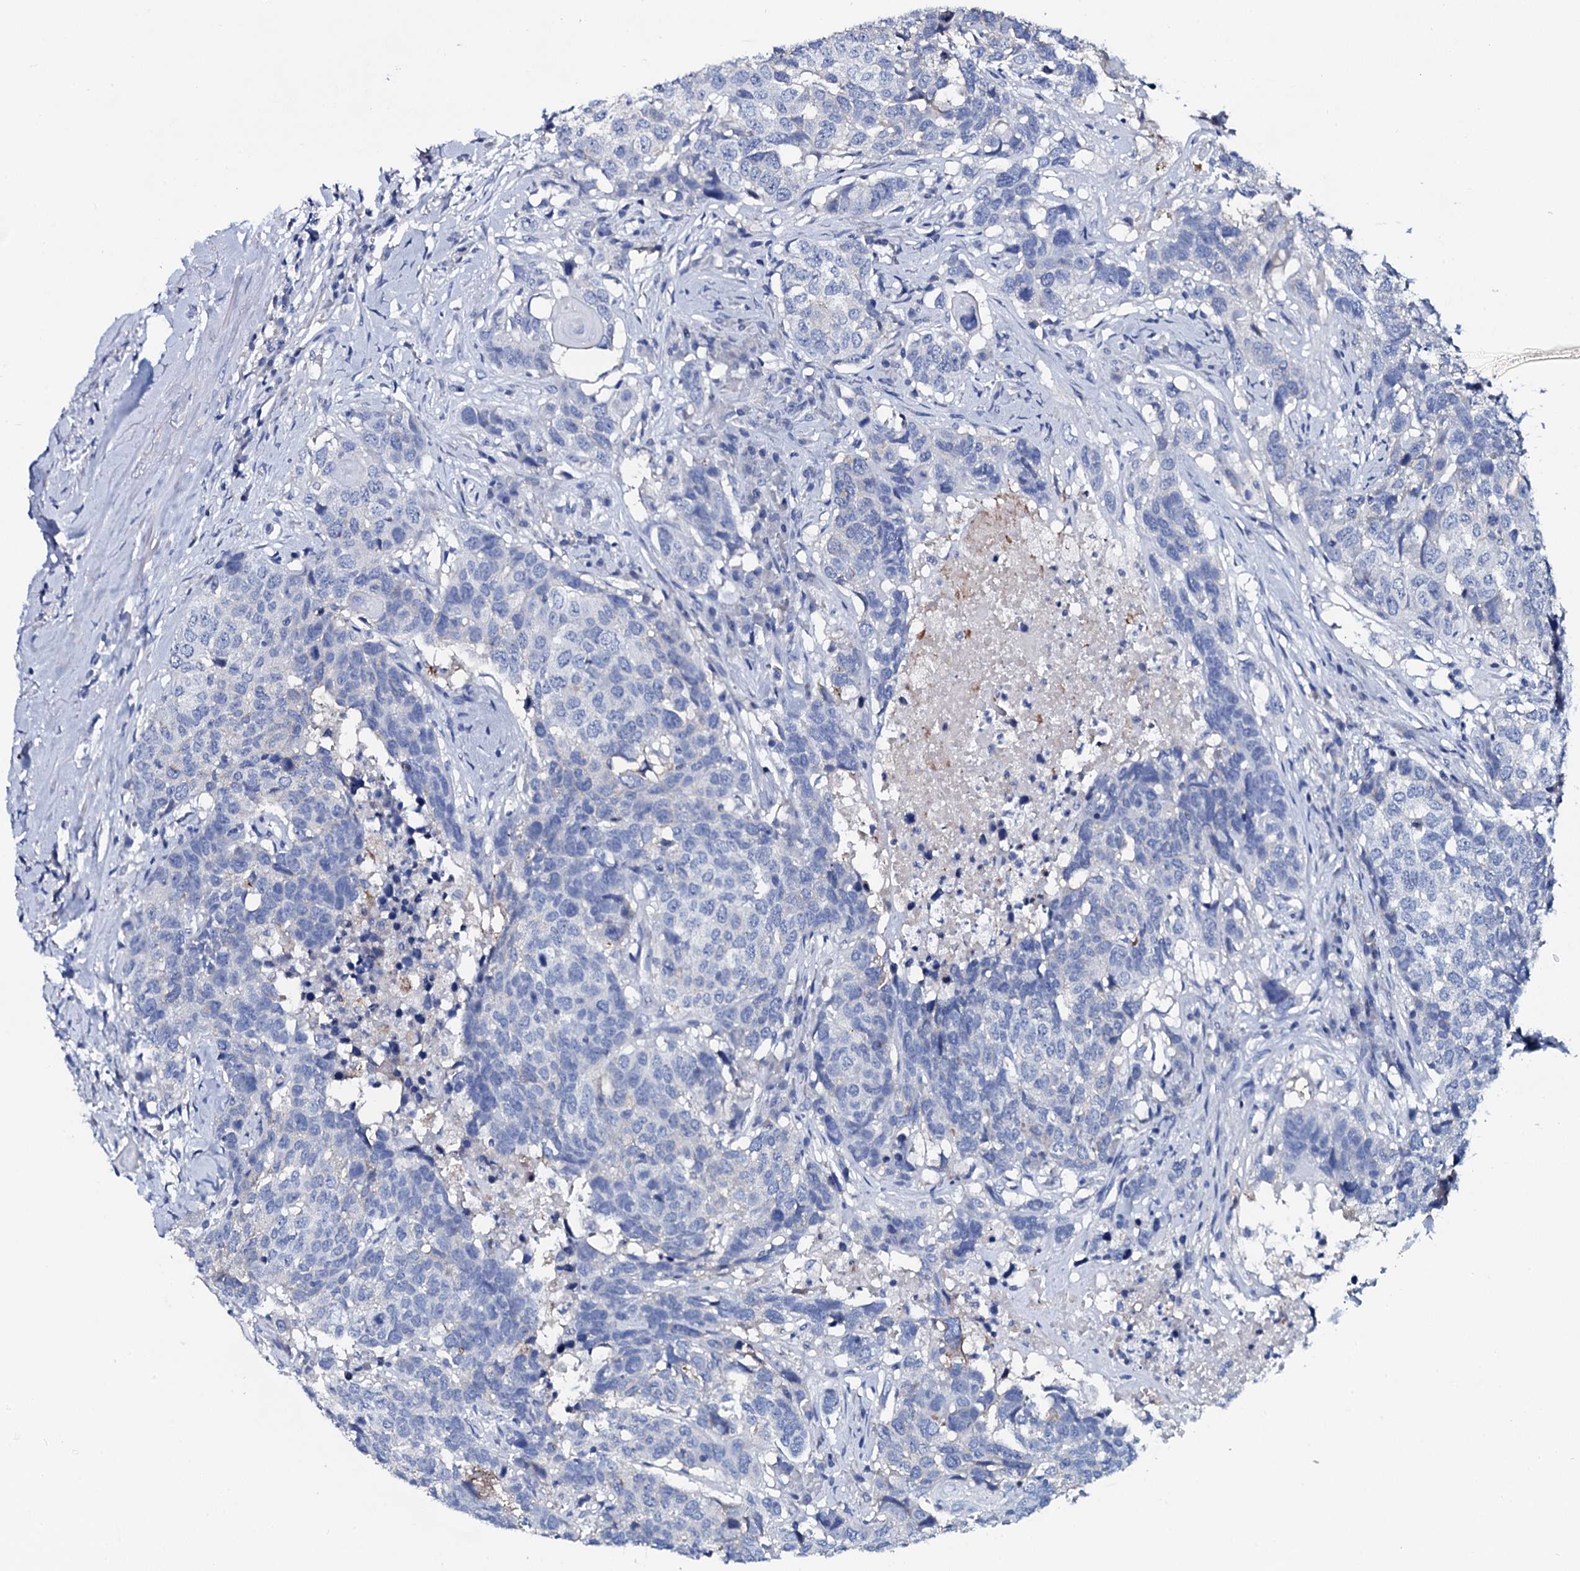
{"staining": {"intensity": "negative", "quantity": "none", "location": "none"}, "tissue": "head and neck cancer", "cell_type": "Tumor cells", "image_type": "cancer", "snomed": [{"axis": "morphology", "description": "Squamous cell carcinoma, NOS"}, {"axis": "topography", "description": "Head-Neck"}], "caption": "High power microscopy image of an immunohistochemistry photomicrograph of head and neck cancer, revealing no significant staining in tumor cells.", "gene": "GYS2", "patient": {"sex": "male", "age": 66}}